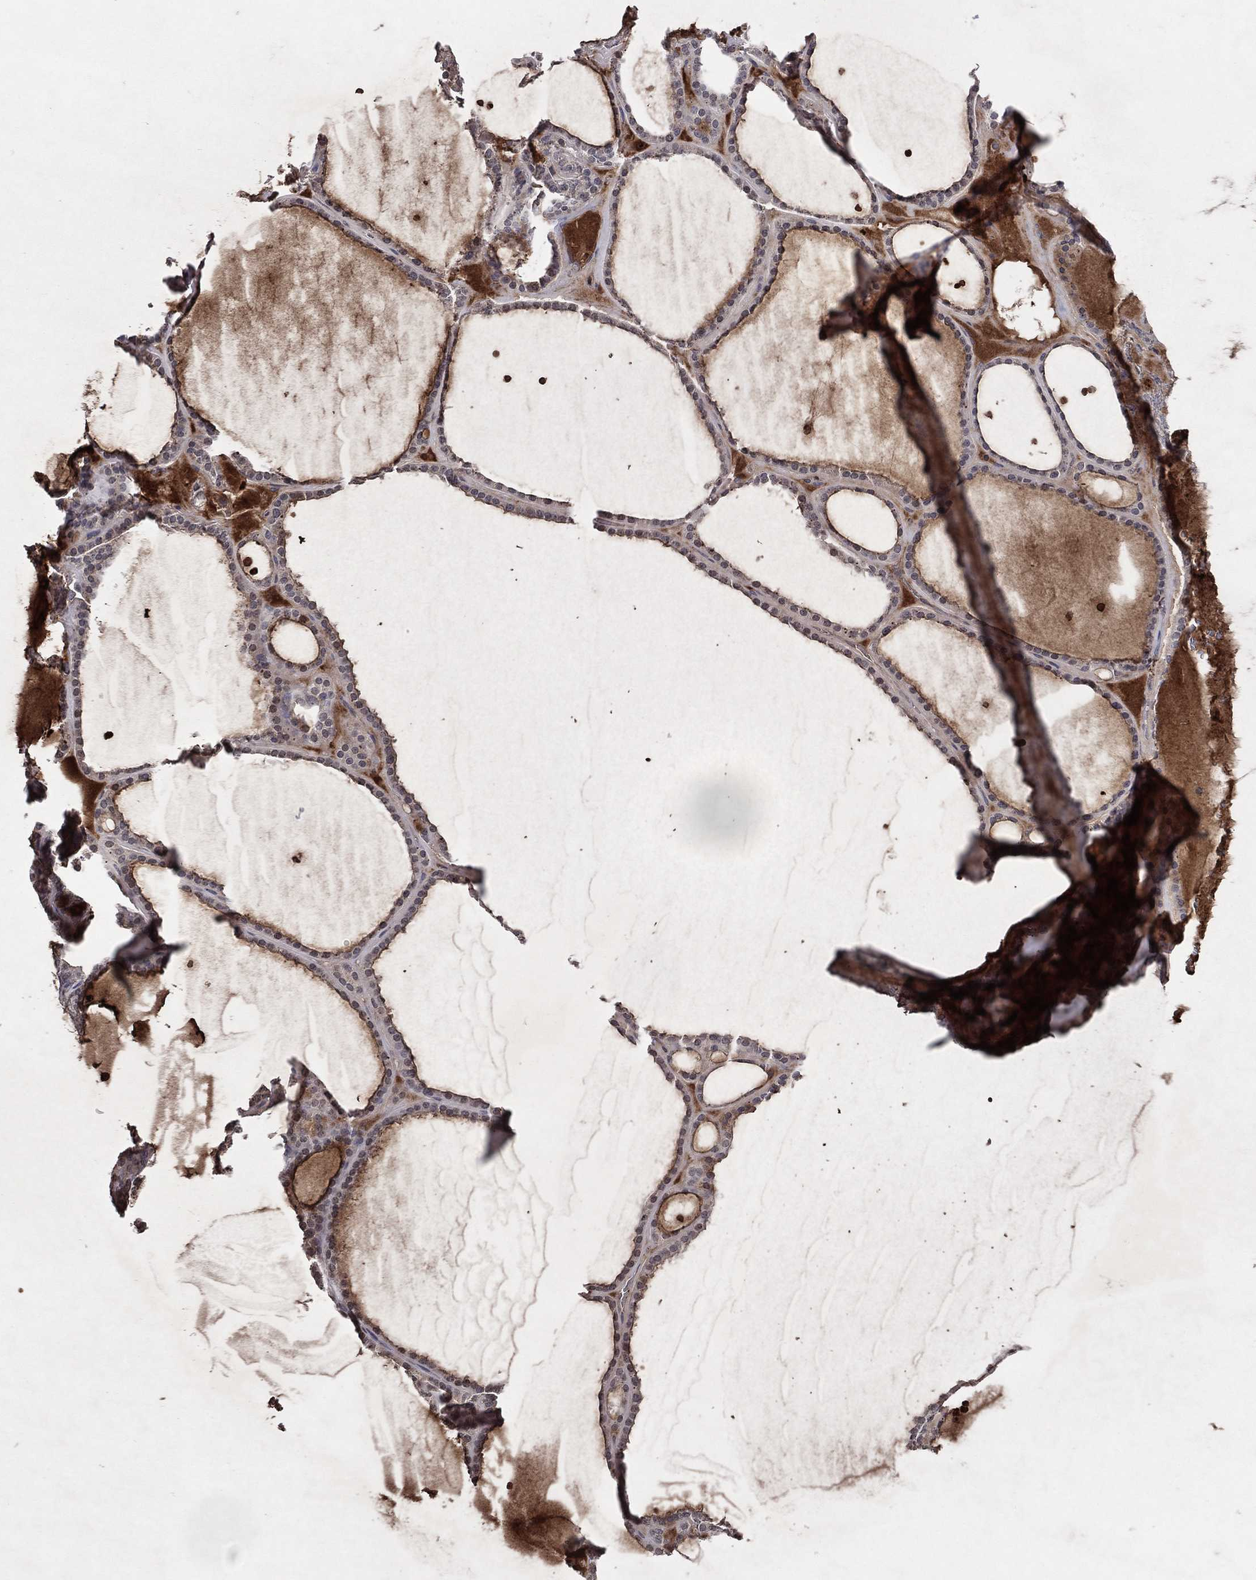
{"staining": {"intensity": "moderate", "quantity": "25%-75%", "location": "cytoplasmic/membranous"}, "tissue": "thyroid gland", "cell_type": "Glandular cells", "image_type": "normal", "snomed": [{"axis": "morphology", "description": "Normal tissue, NOS"}, {"axis": "topography", "description": "Thyroid gland"}], "caption": "DAB immunohistochemical staining of unremarkable human thyroid gland exhibits moderate cytoplasmic/membranous protein expression in approximately 25%-75% of glandular cells.", "gene": "DNAH7", "patient": {"sex": "male", "age": 63}}